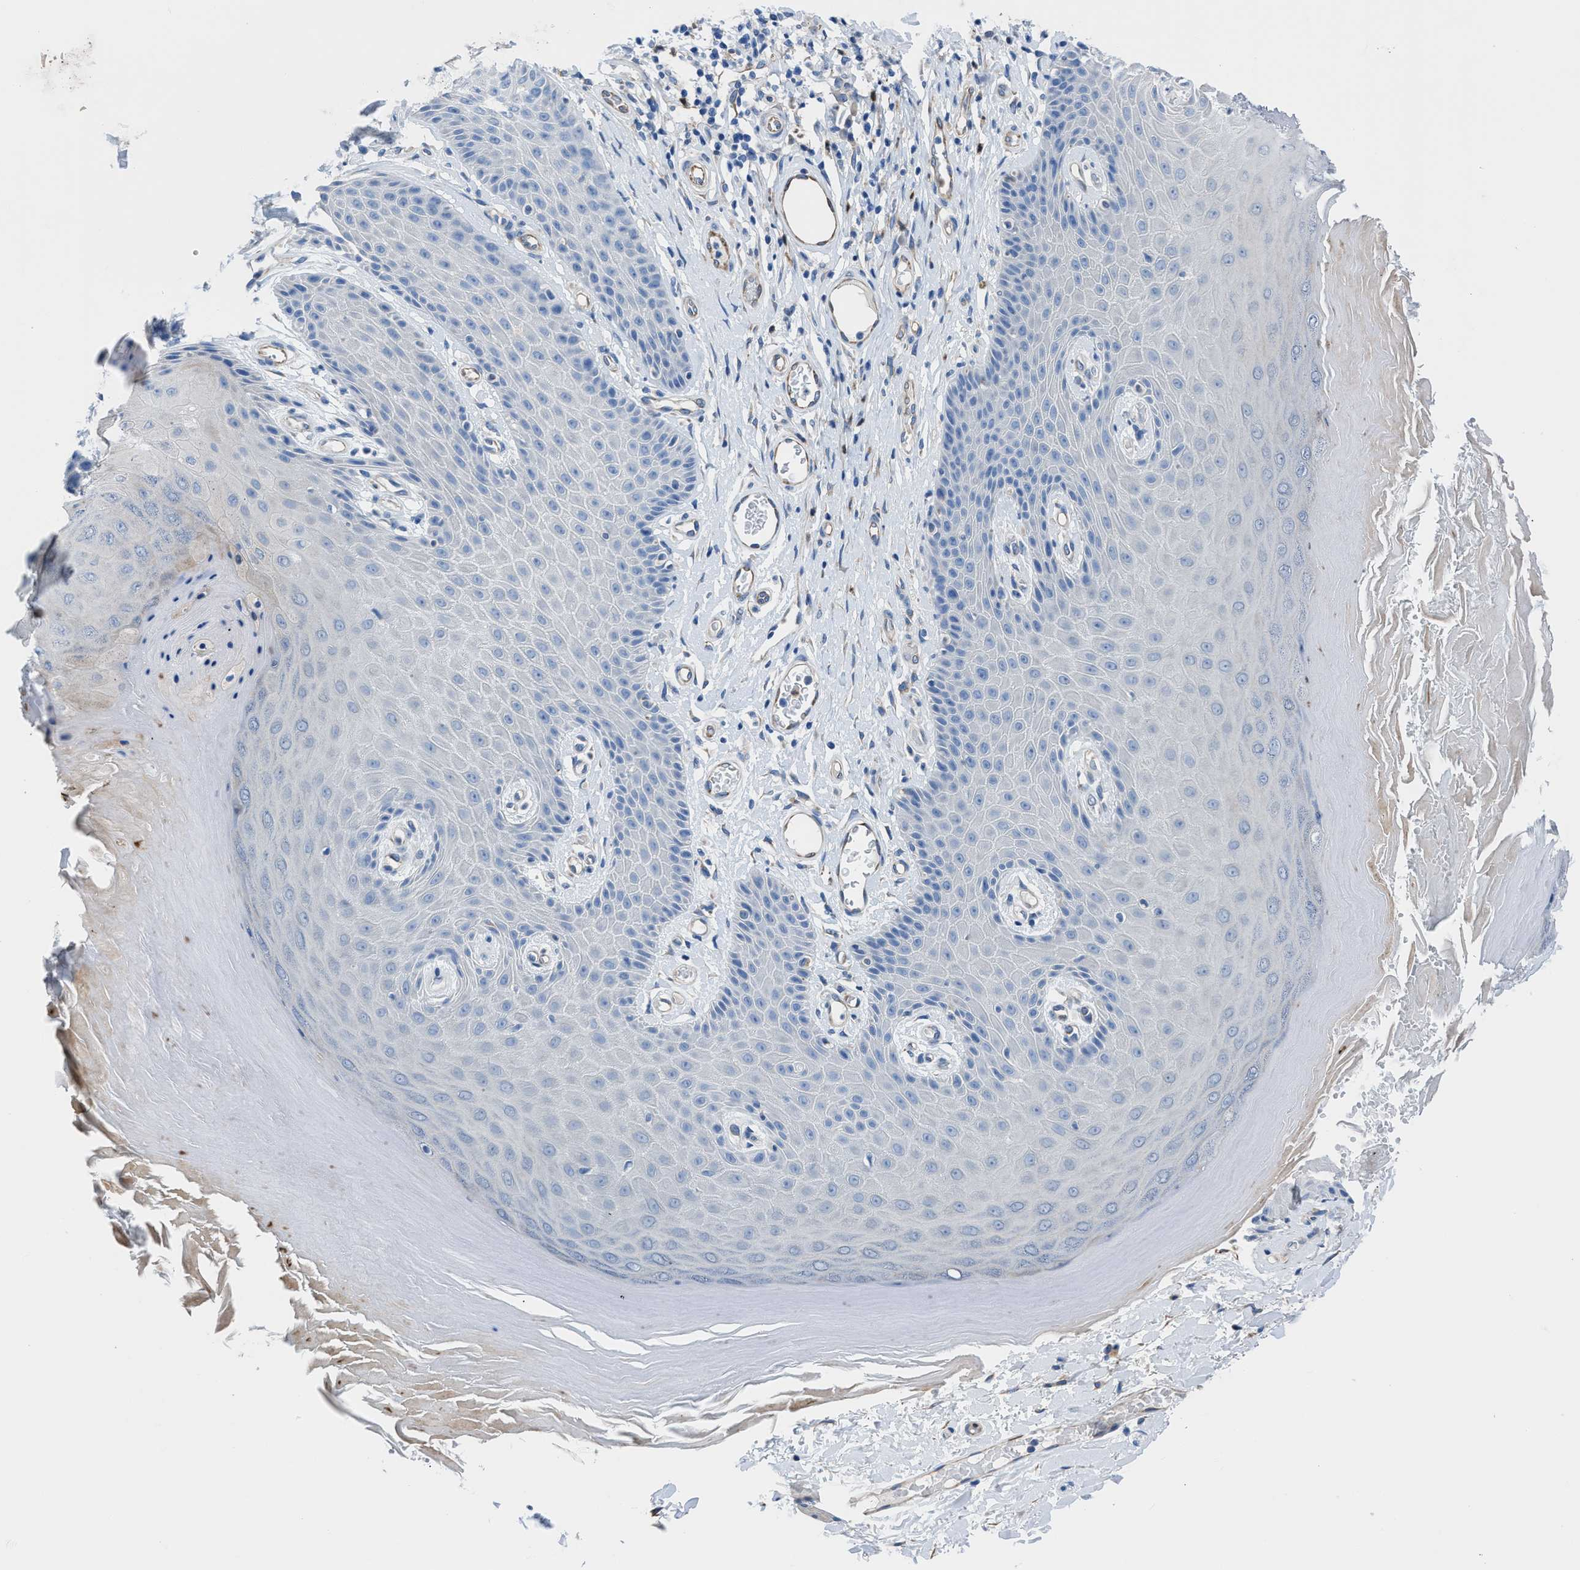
{"staining": {"intensity": "negative", "quantity": "none", "location": "none"}, "tissue": "skin", "cell_type": "Epidermal cells", "image_type": "normal", "snomed": [{"axis": "morphology", "description": "Normal tissue, NOS"}, {"axis": "topography", "description": "Vulva"}], "caption": "Immunohistochemical staining of normal skin demonstrates no significant expression in epidermal cells. (Stains: DAB immunohistochemistry with hematoxylin counter stain, Microscopy: brightfield microscopy at high magnification).", "gene": "ITPR1", "patient": {"sex": "female", "age": 73}}